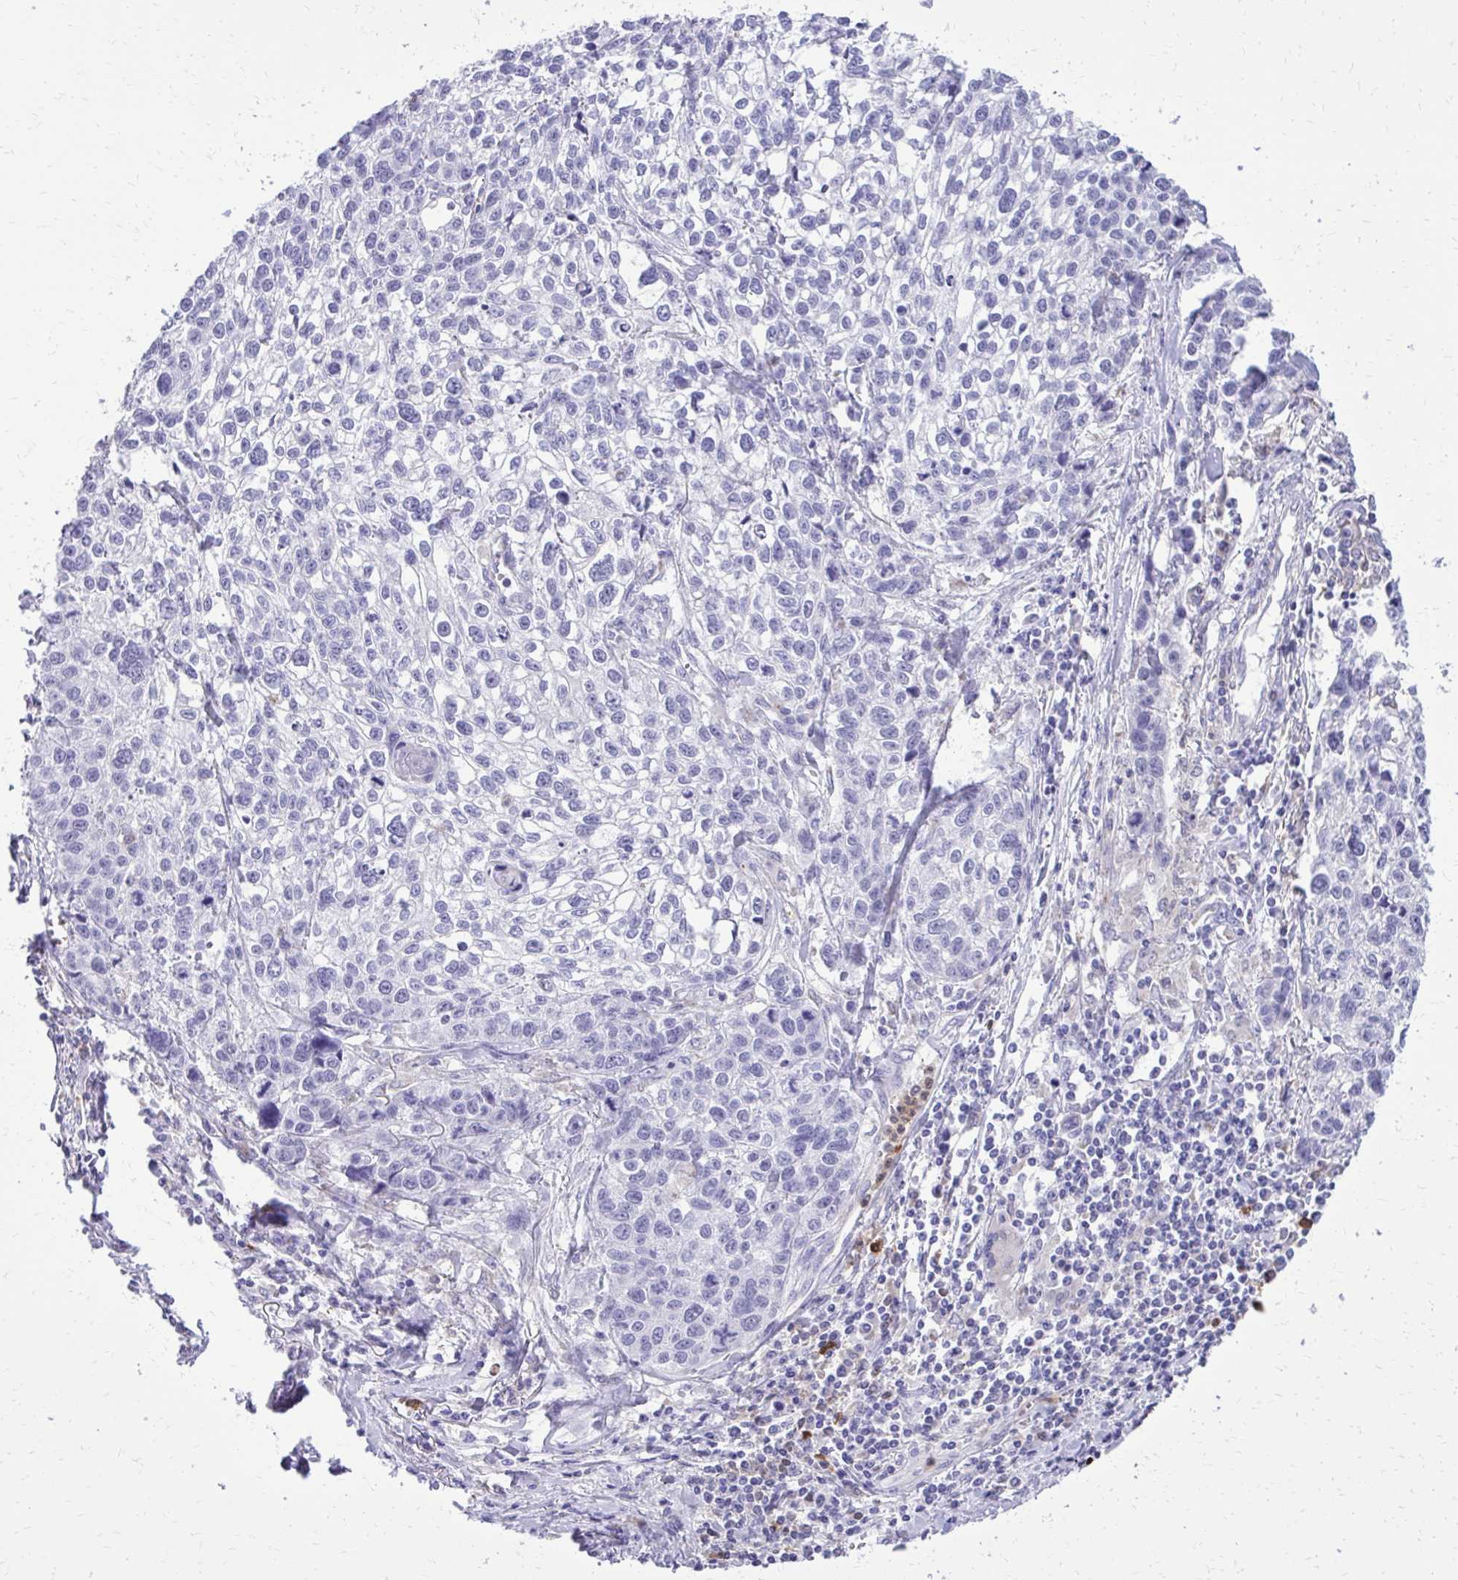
{"staining": {"intensity": "negative", "quantity": "none", "location": "none"}, "tissue": "lung cancer", "cell_type": "Tumor cells", "image_type": "cancer", "snomed": [{"axis": "morphology", "description": "Squamous cell carcinoma, NOS"}, {"axis": "topography", "description": "Lung"}], "caption": "DAB (3,3'-diaminobenzidine) immunohistochemical staining of lung squamous cell carcinoma exhibits no significant staining in tumor cells. The staining is performed using DAB brown chromogen with nuclei counter-stained in using hematoxylin.", "gene": "CAT", "patient": {"sex": "male", "age": 74}}